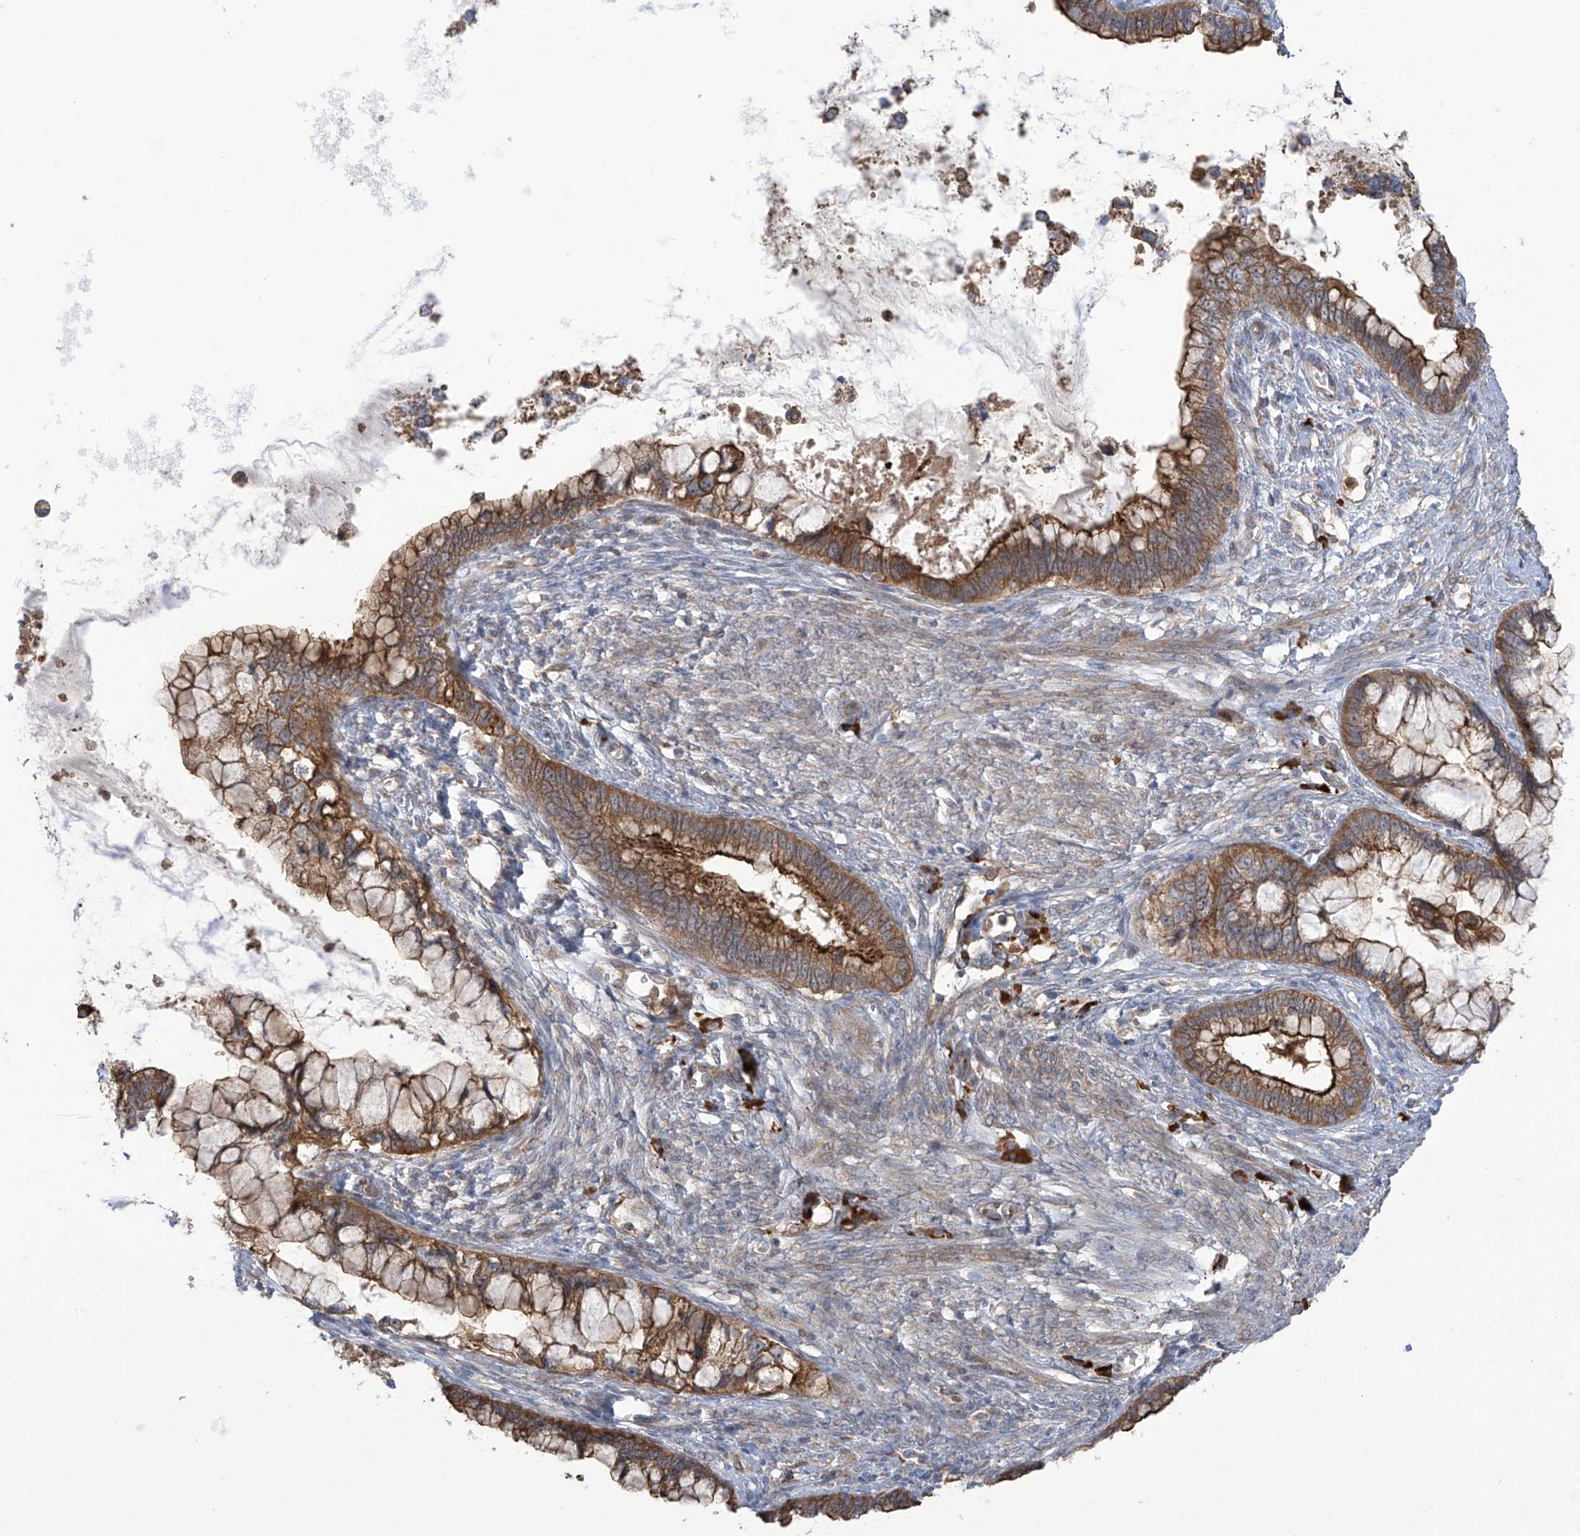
{"staining": {"intensity": "strong", "quantity": "25%-75%", "location": "cytoplasmic/membranous"}, "tissue": "cervical cancer", "cell_type": "Tumor cells", "image_type": "cancer", "snomed": [{"axis": "morphology", "description": "Adenocarcinoma, NOS"}, {"axis": "topography", "description": "Cervix"}], "caption": "Protein staining of cervical adenocarcinoma tissue reveals strong cytoplasmic/membranous positivity in approximately 25%-75% of tumor cells.", "gene": "KIAA1522", "patient": {"sex": "female", "age": 44}}